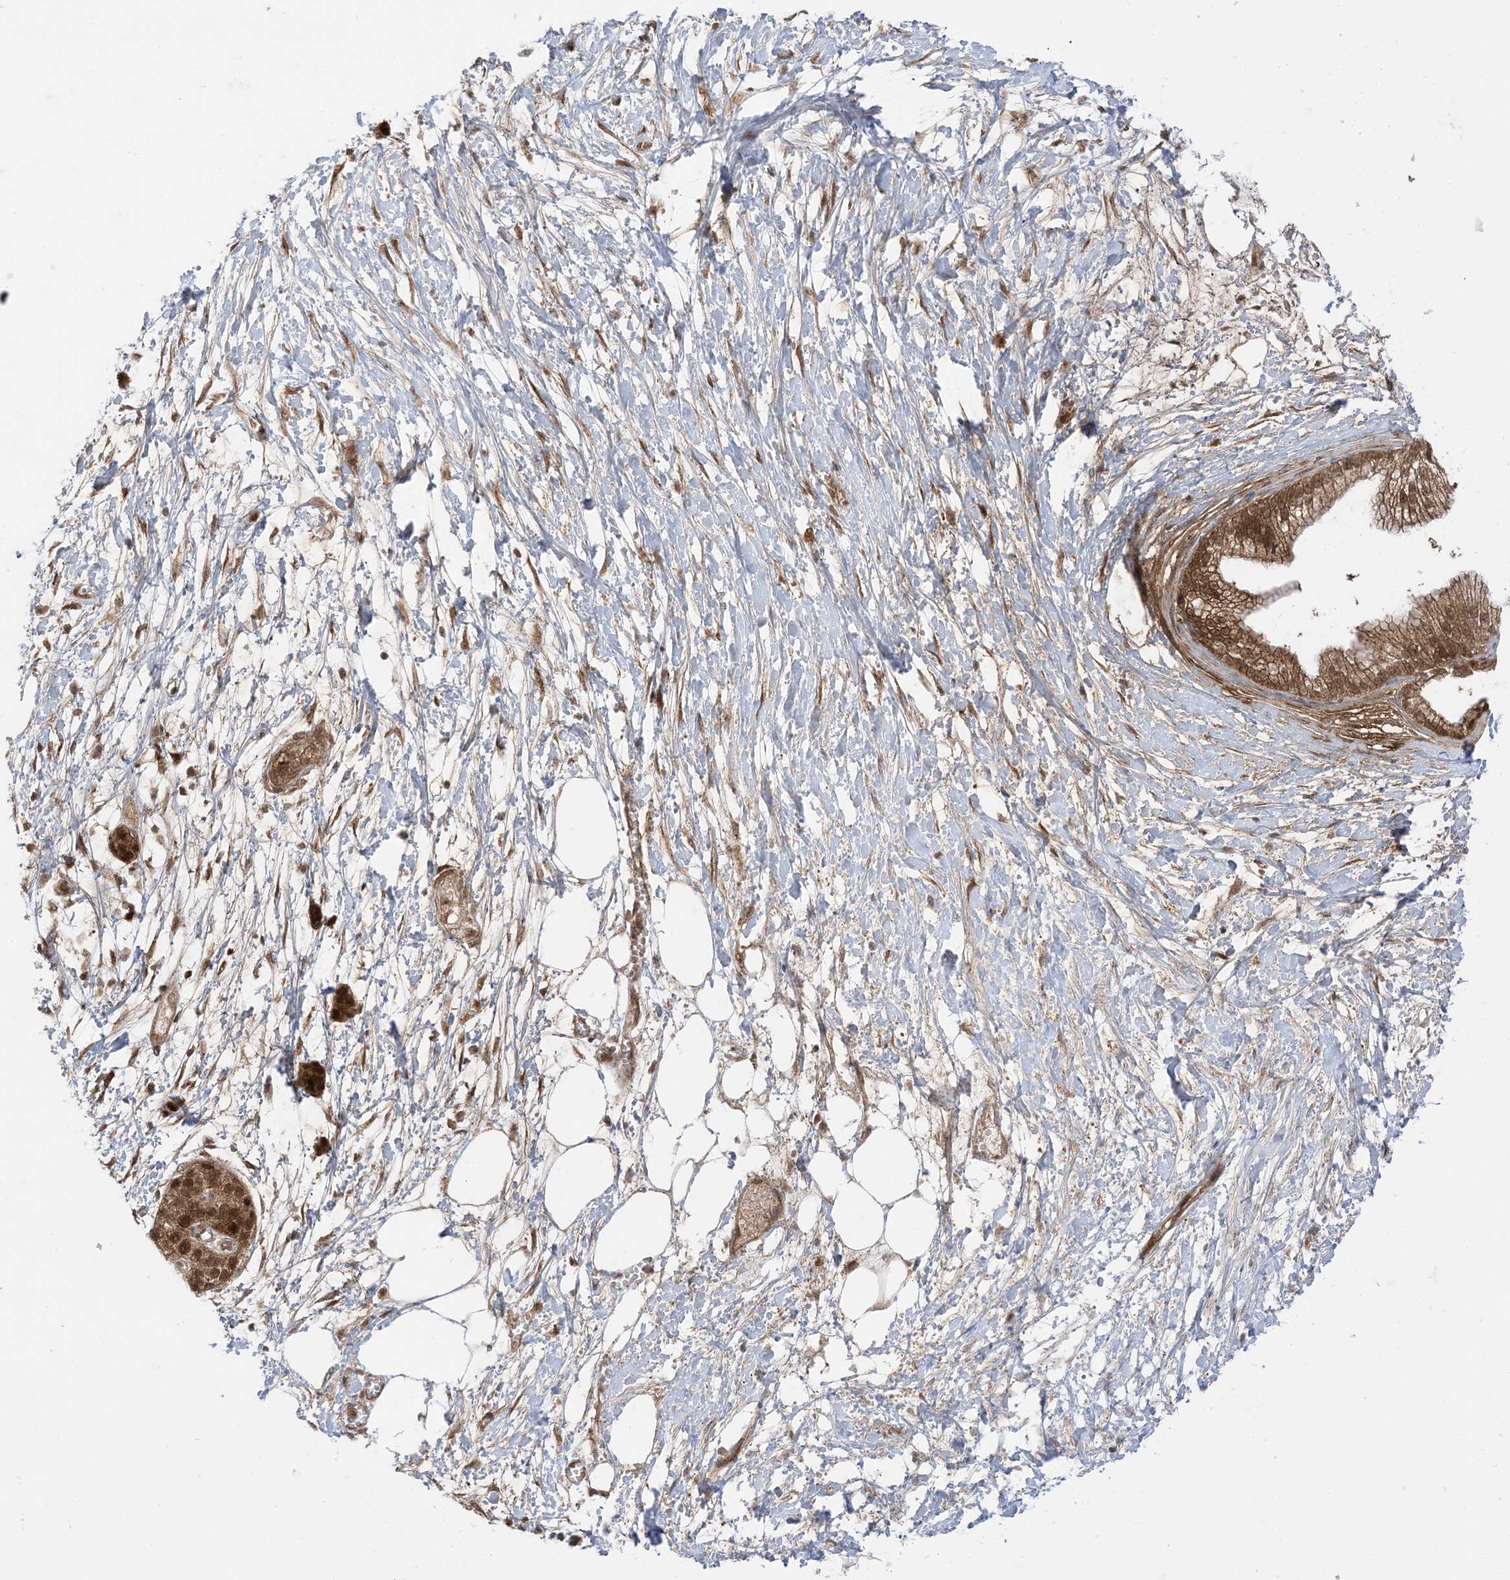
{"staining": {"intensity": "moderate", "quantity": ">75%", "location": "cytoplasmic/membranous,nuclear"}, "tissue": "pancreatic cancer", "cell_type": "Tumor cells", "image_type": "cancer", "snomed": [{"axis": "morphology", "description": "Adenocarcinoma, NOS"}, {"axis": "topography", "description": "Pancreas"}], "caption": "This histopathology image displays pancreatic adenocarcinoma stained with immunohistochemistry (IHC) to label a protein in brown. The cytoplasmic/membranous and nuclear of tumor cells show moderate positivity for the protein. Nuclei are counter-stained blue.", "gene": "PTPA", "patient": {"sex": "male", "age": 68}}